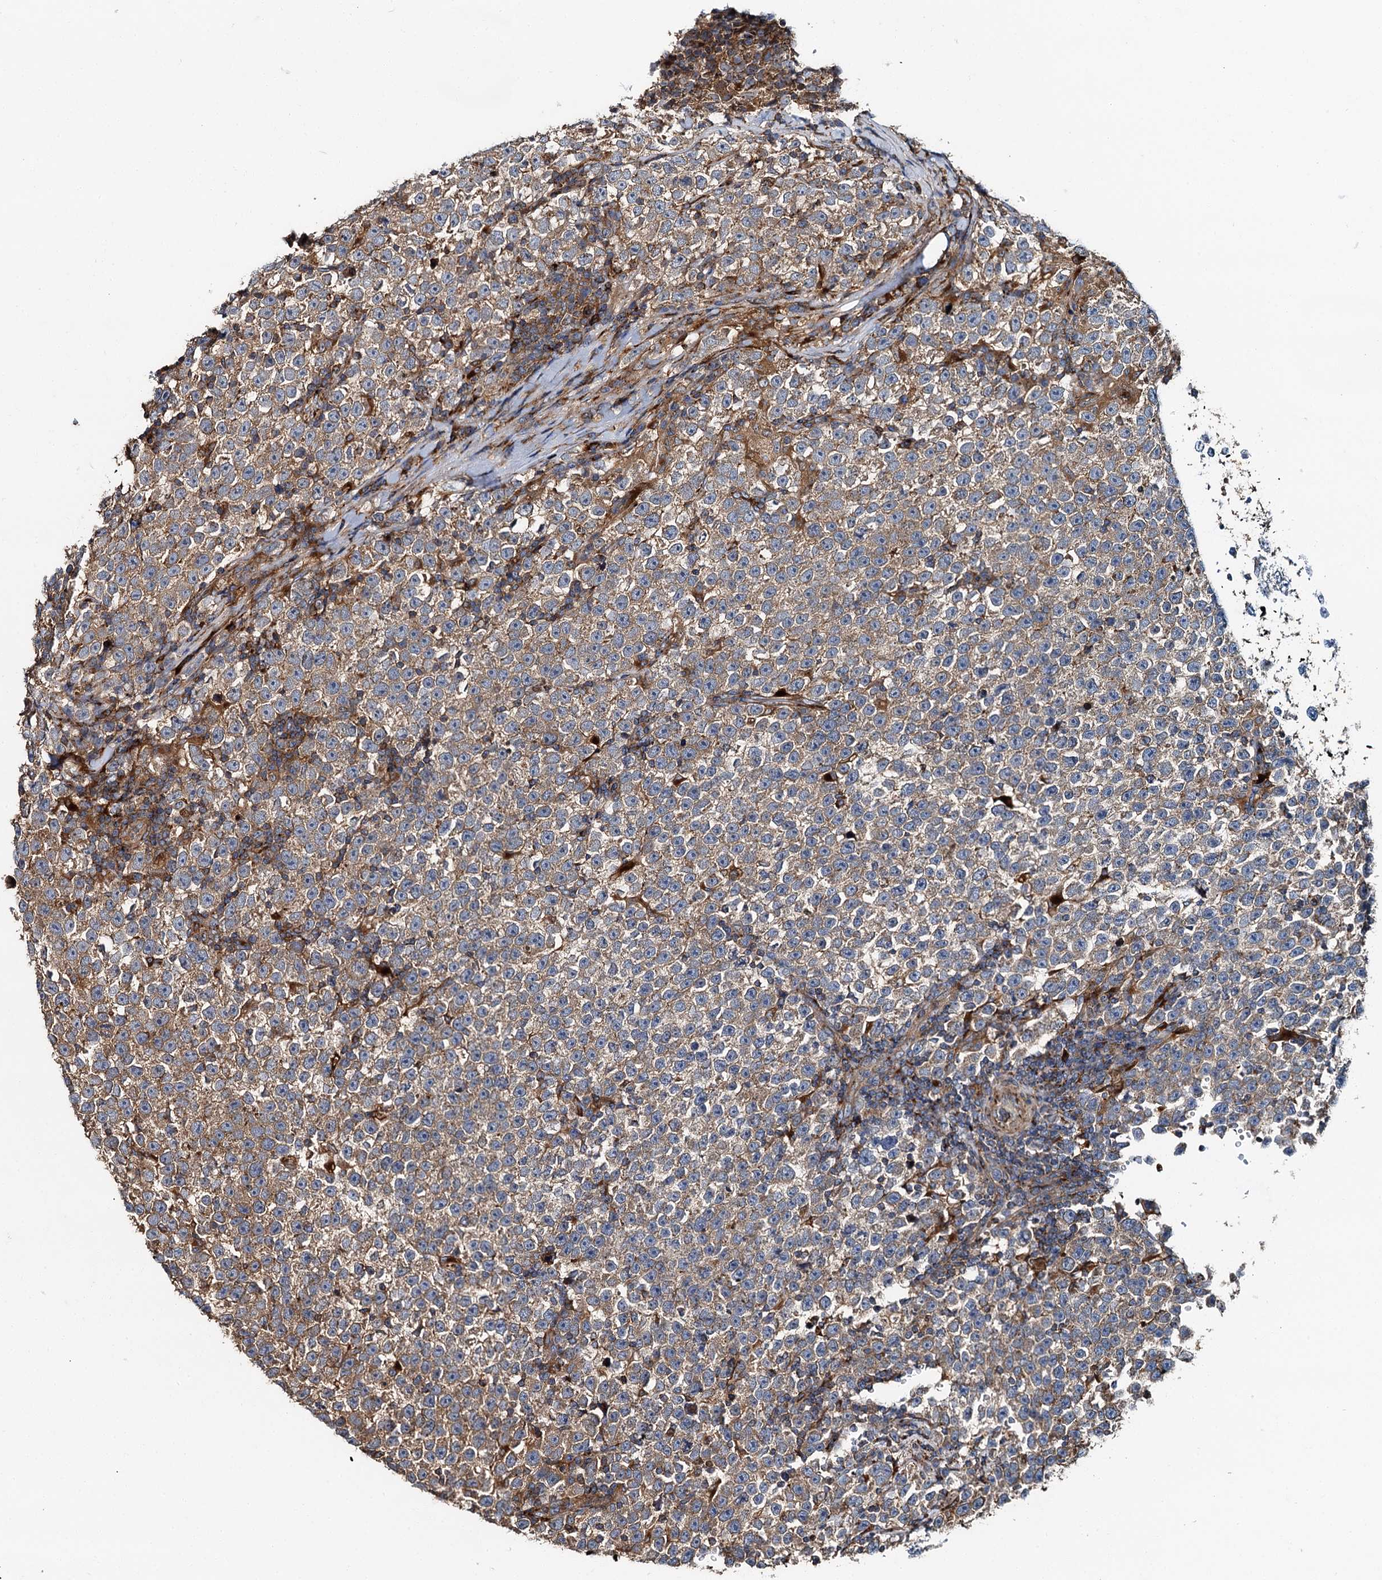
{"staining": {"intensity": "moderate", "quantity": ">75%", "location": "cytoplasmic/membranous"}, "tissue": "testis cancer", "cell_type": "Tumor cells", "image_type": "cancer", "snomed": [{"axis": "morphology", "description": "Normal tissue, NOS"}, {"axis": "morphology", "description": "Seminoma, NOS"}, {"axis": "topography", "description": "Testis"}], "caption": "Tumor cells show medium levels of moderate cytoplasmic/membranous staining in approximately >75% of cells in testis cancer.", "gene": "WDR73", "patient": {"sex": "male", "age": 43}}